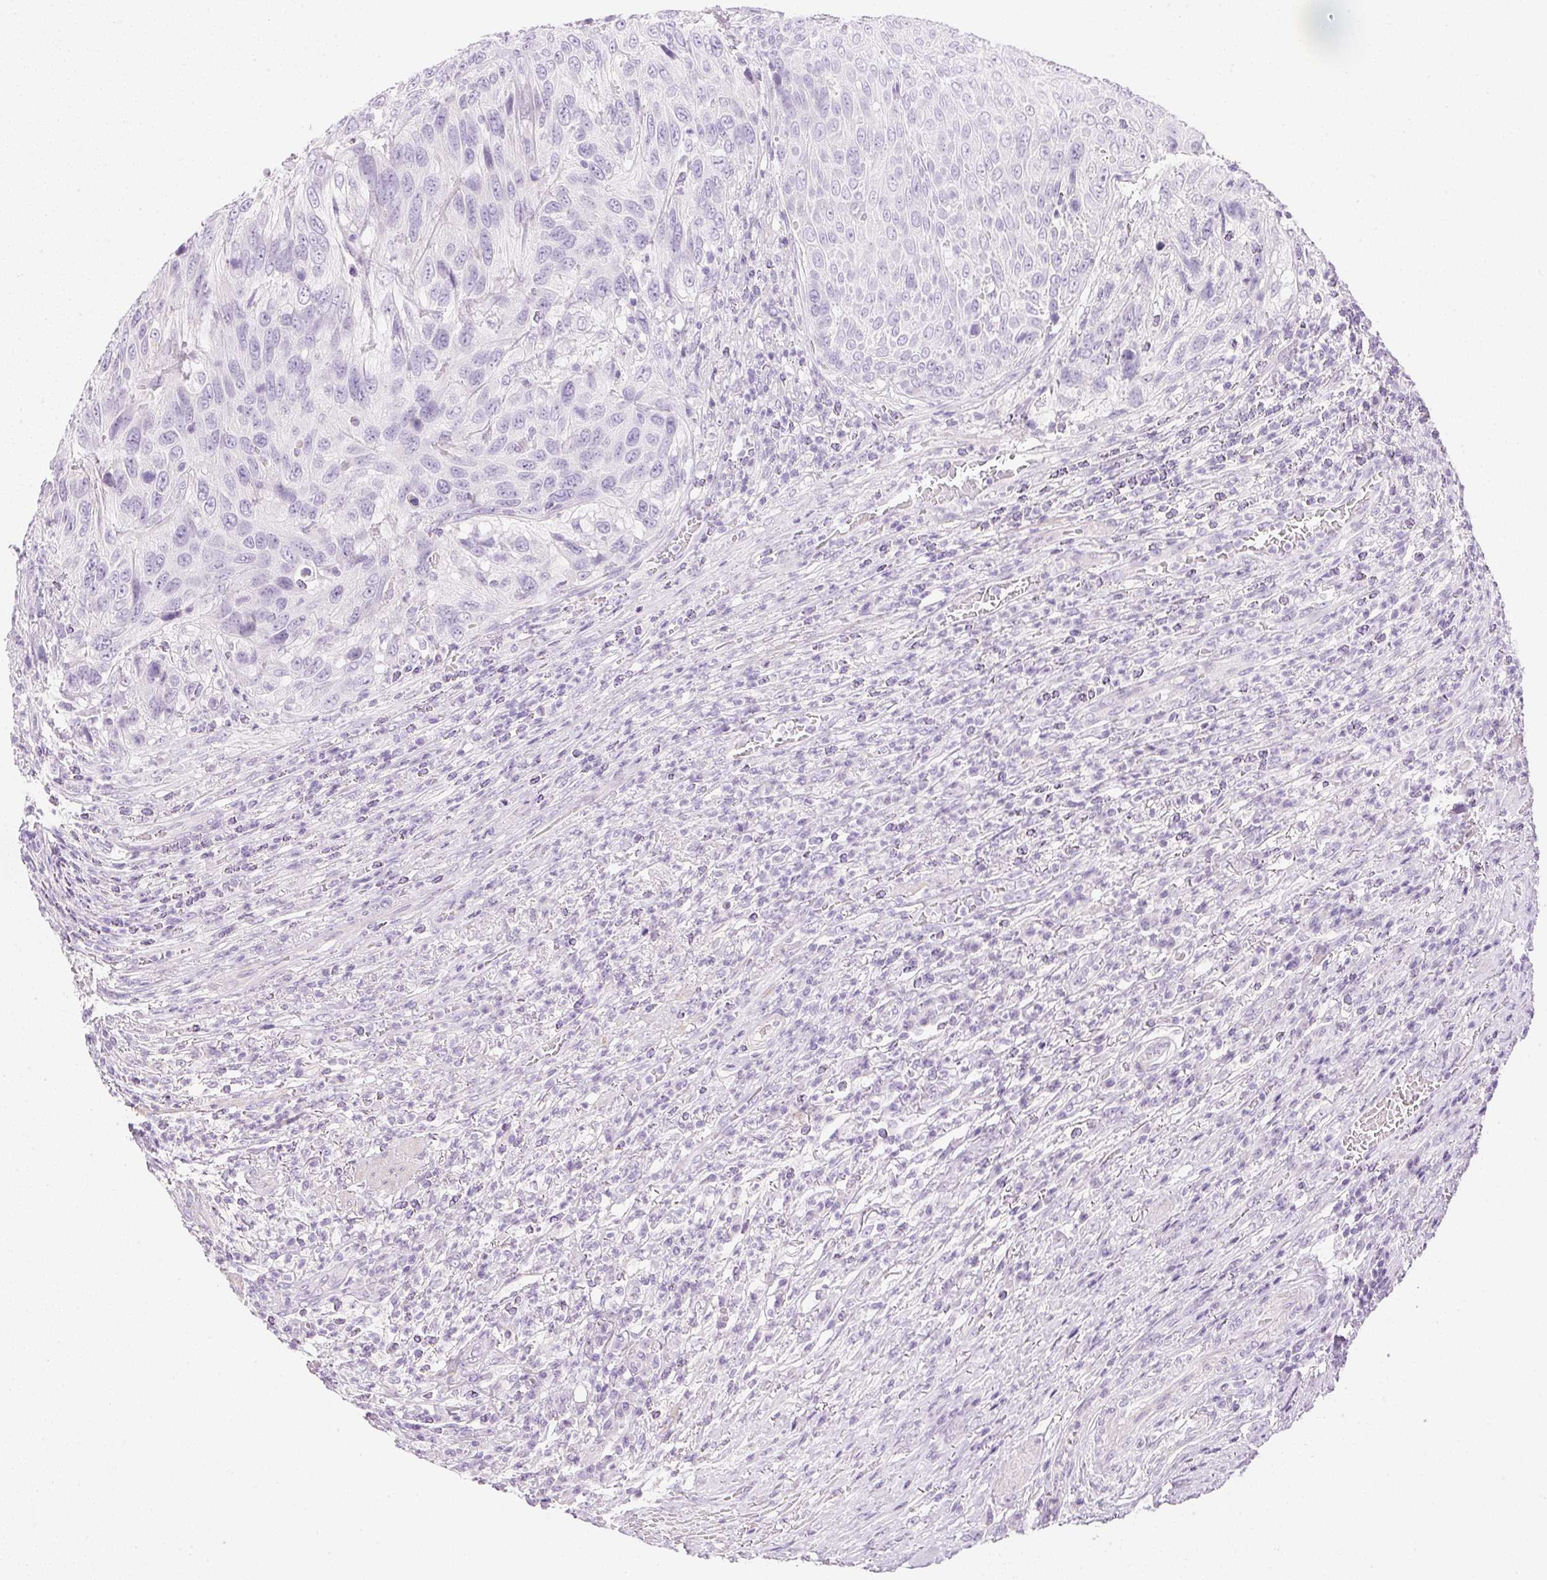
{"staining": {"intensity": "negative", "quantity": "none", "location": "none"}, "tissue": "urothelial cancer", "cell_type": "Tumor cells", "image_type": "cancer", "snomed": [{"axis": "morphology", "description": "Urothelial carcinoma, High grade"}, {"axis": "topography", "description": "Urinary bladder"}], "caption": "Protein analysis of urothelial cancer demonstrates no significant staining in tumor cells.", "gene": "CTRL", "patient": {"sex": "female", "age": 70}}